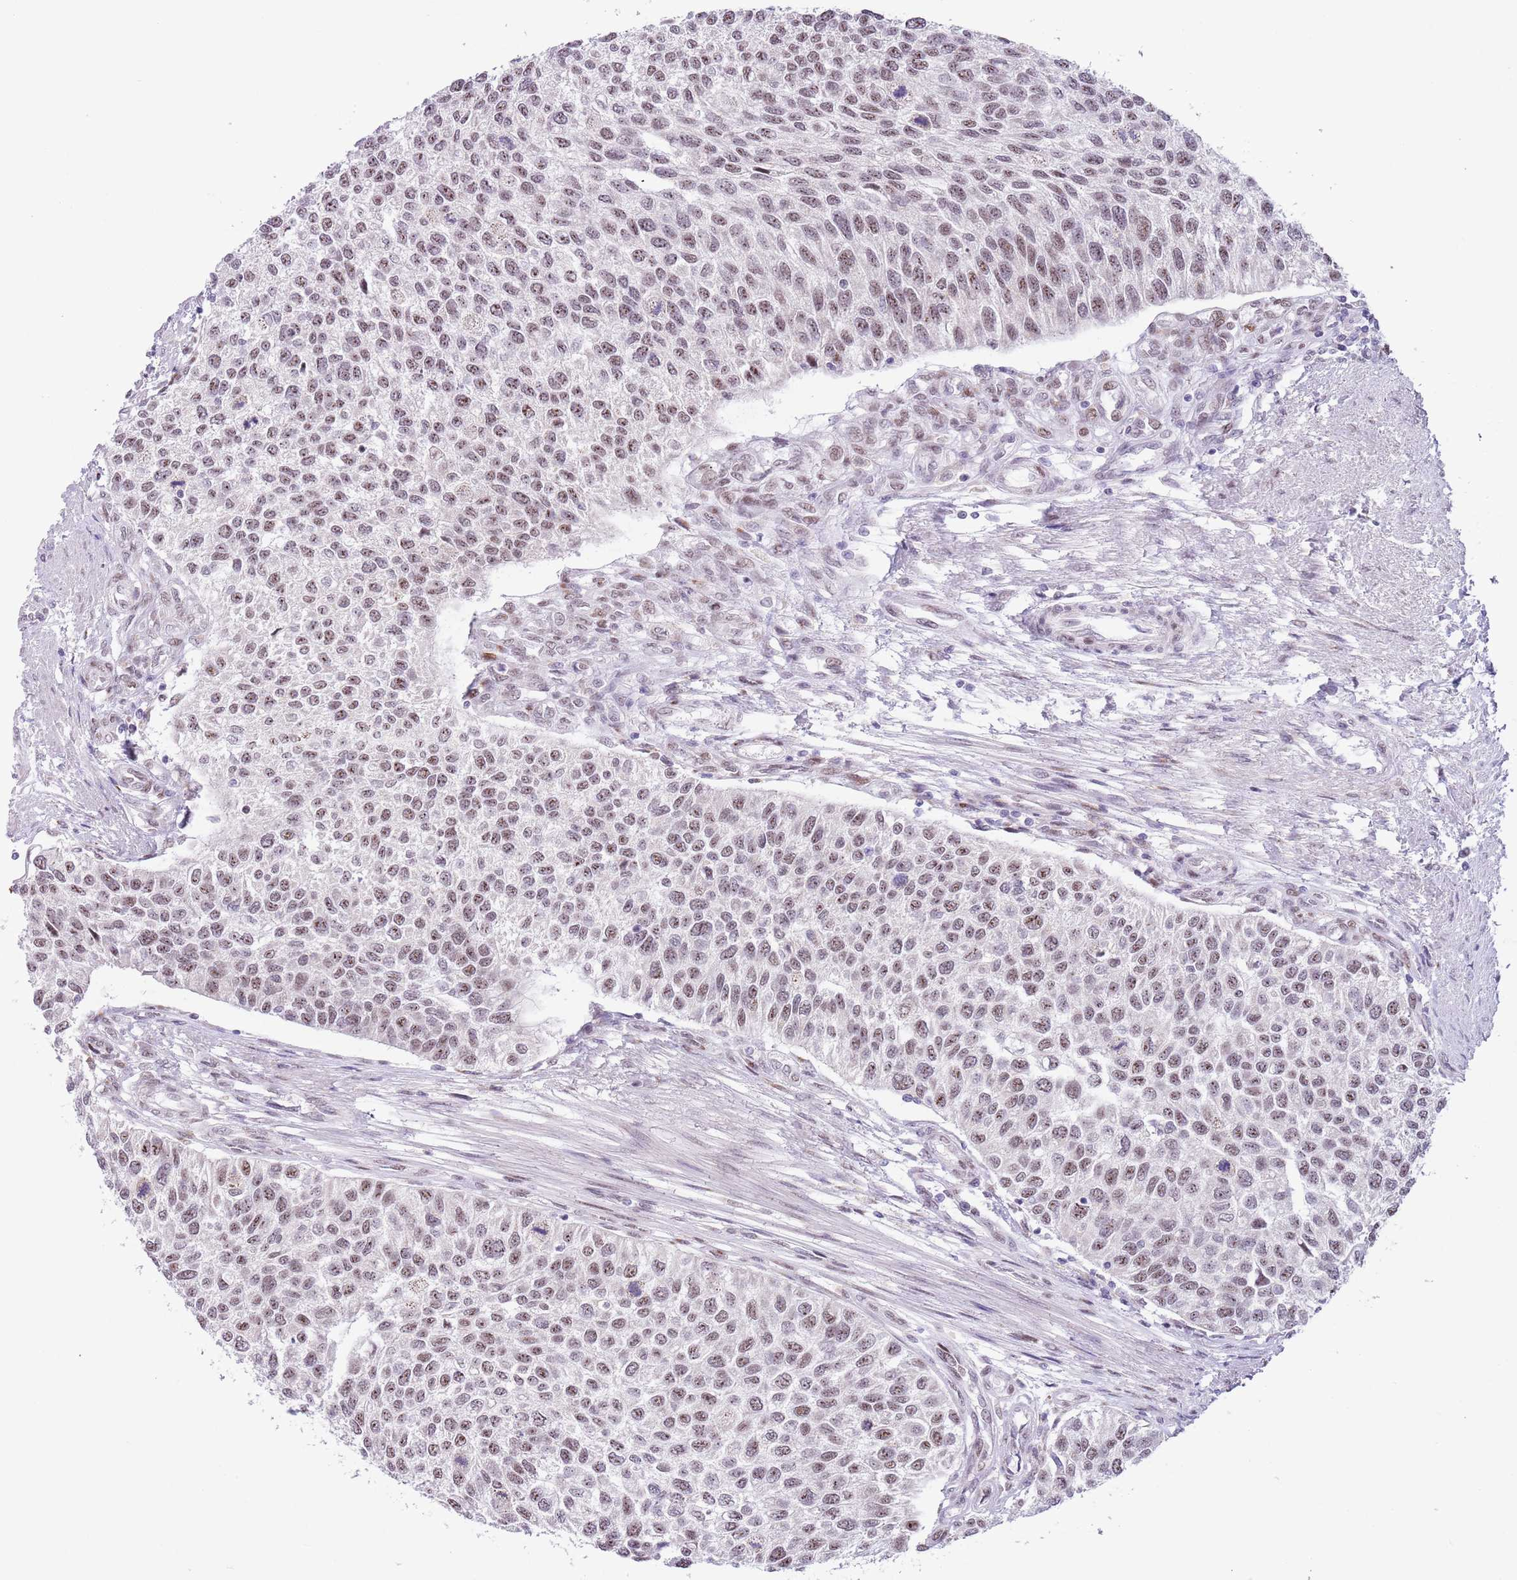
{"staining": {"intensity": "moderate", "quantity": "25%-75%", "location": "nuclear"}, "tissue": "urothelial cancer", "cell_type": "Tumor cells", "image_type": "cancer", "snomed": [{"axis": "morphology", "description": "Urothelial carcinoma, NOS"}, {"axis": "topography", "description": "Urinary bladder"}], "caption": "Human transitional cell carcinoma stained for a protein (brown) shows moderate nuclear positive expression in about 25%-75% of tumor cells.", "gene": "ZNF576", "patient": {"sex": "male", "age": 55}}